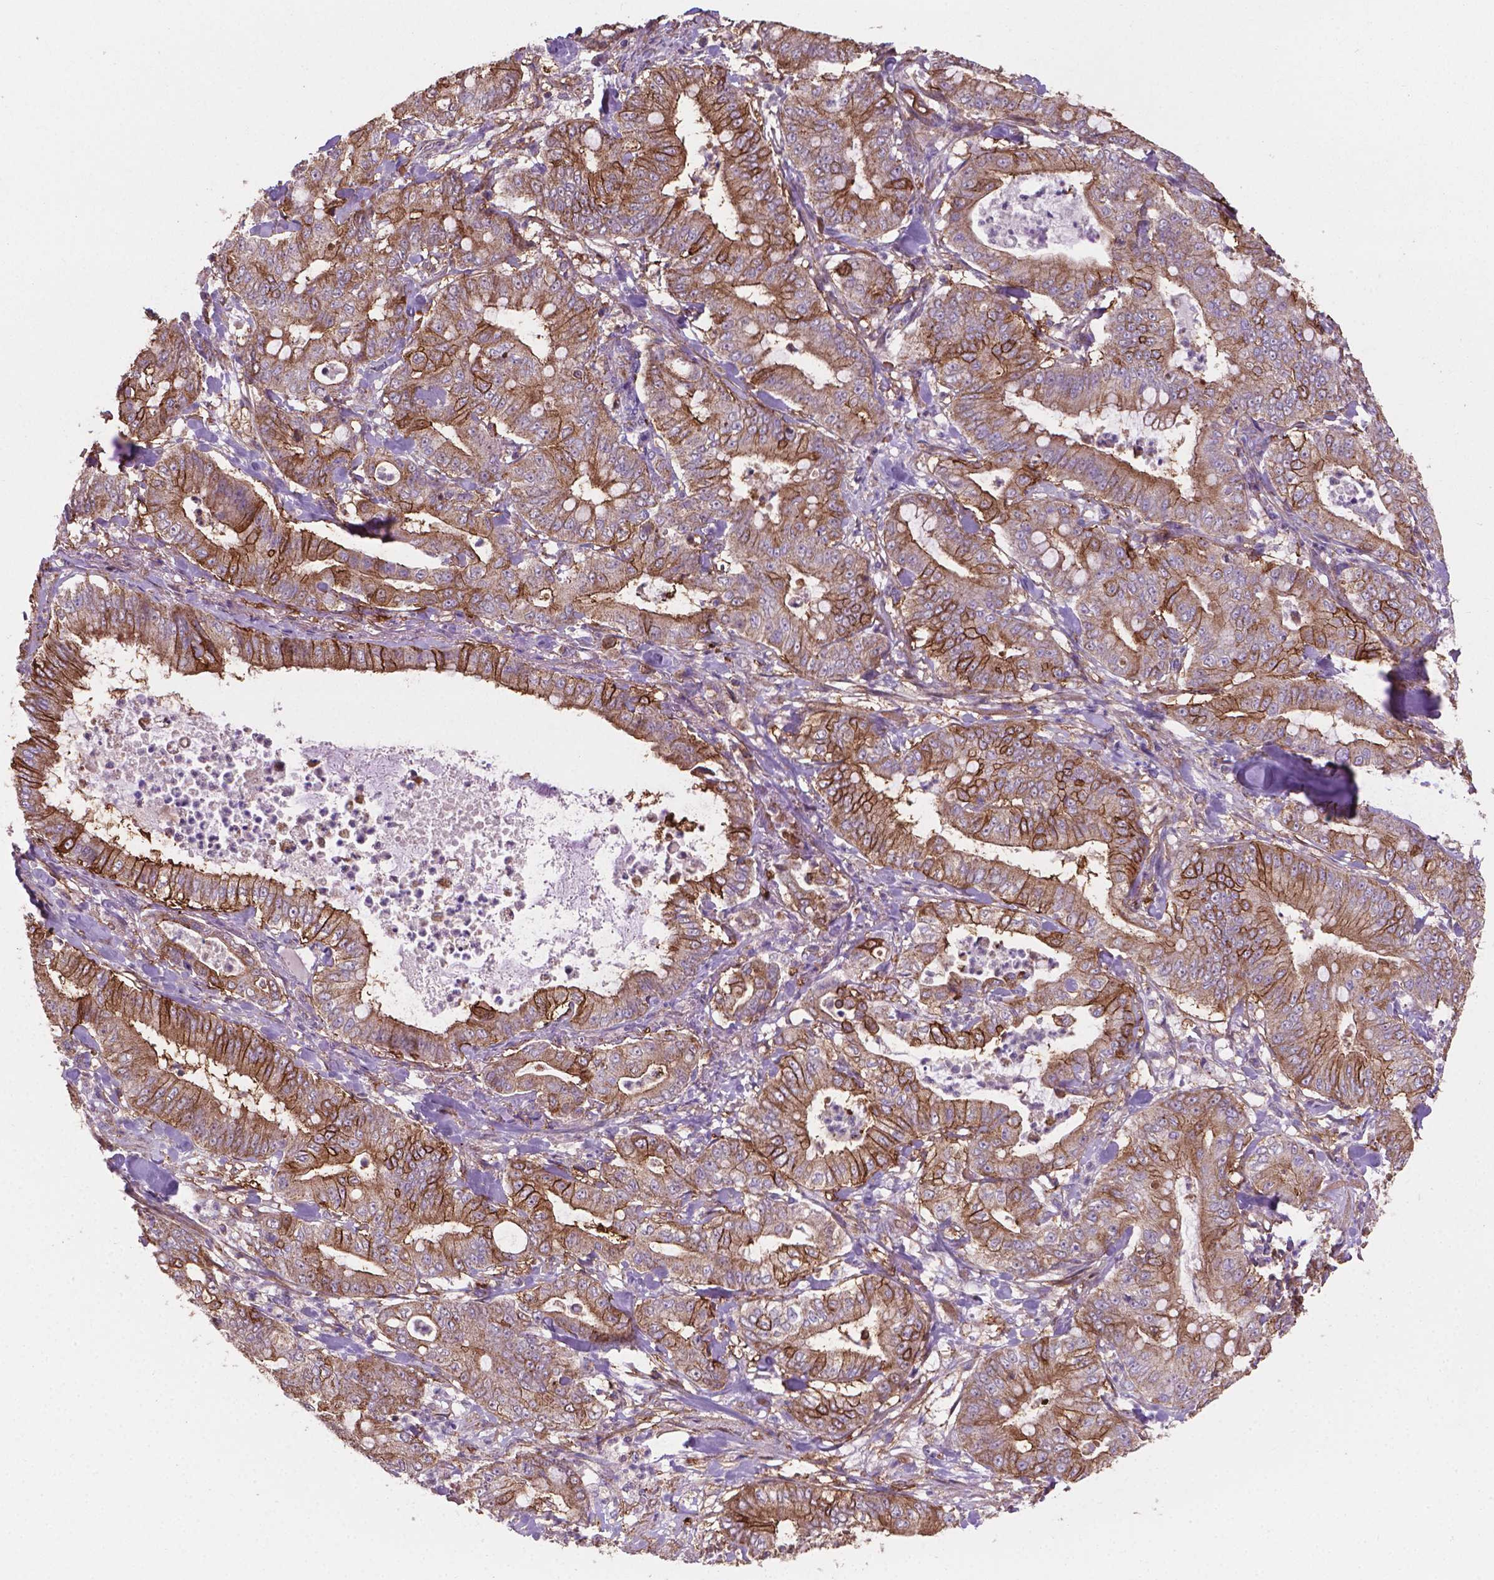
{"staining": {"intensity": "strong", "quantity": ">75%", "location": "cytoplasmic/membranous"}, "tissue": "pancreatic cancer", "cell_type": "Tumor cells", "image_type": "cancer", "snomed": [{"axis": "morphology", "description": "Adenocarcinoma, NOS"}, {"axis": "topography", "description": "Pancreas"}], "caption": "Immunohistochemical staining of pancreatic adenocarcinoma reveals high levels of strong cytoplasmic/membranous staining in approximately >75% of tumor cells.", "gene": "TCAF1", "patient": {"sex": "male", "age": 71}}